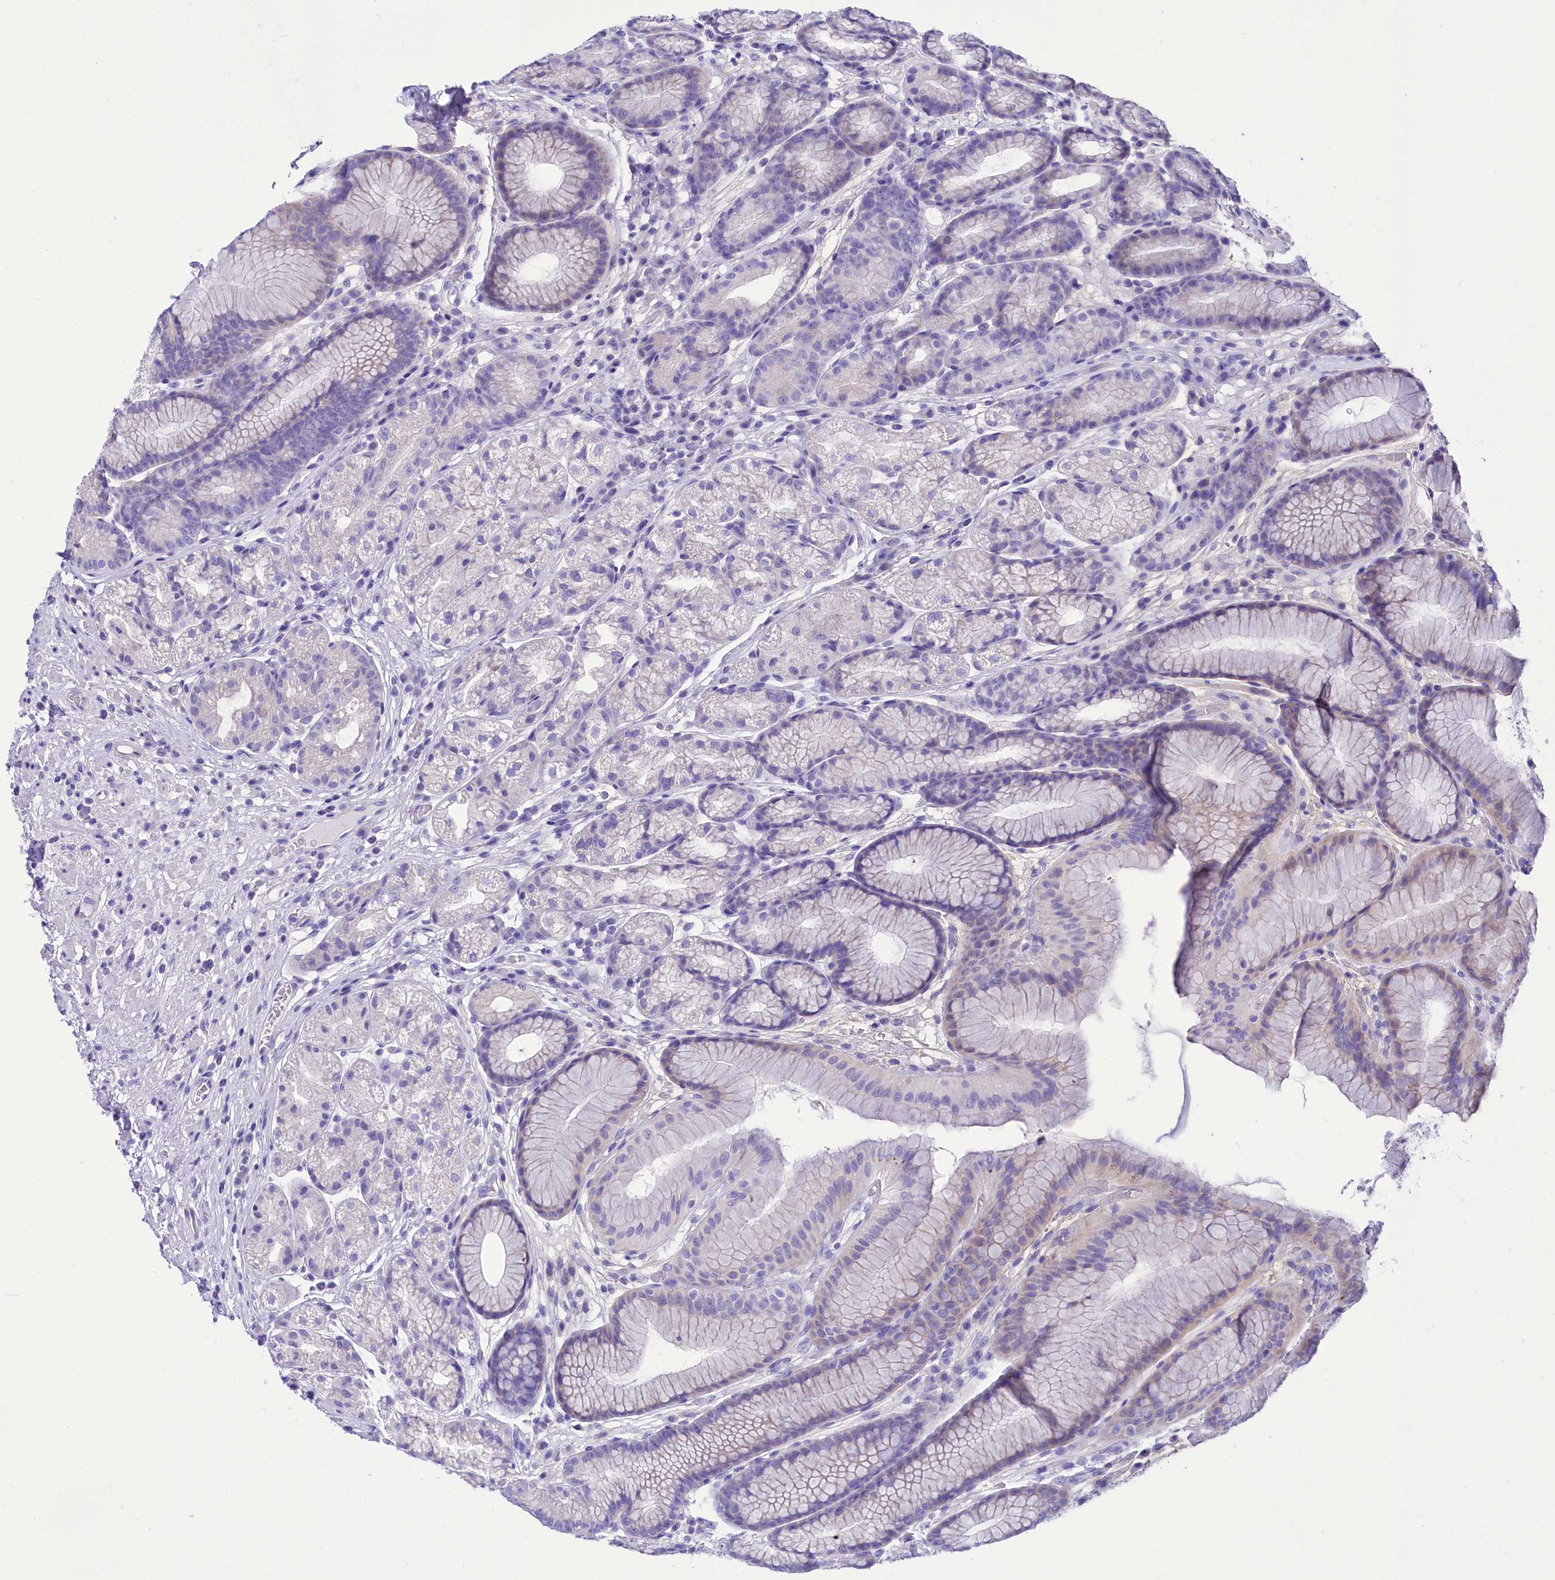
{"staining": {"intensity": "negative", "quantity": "none", "location": "none"}, "tissue": "stomach", "cell_type": "Glandular cells", "image_type": "normal", "snomed": [{"axis": "morphology", "description": "Normal tissue, NOS"}, {"axis": "topography", "description": "Stomach"}], "caption": "DAB (3,3'-diaminobenzidine) immunohistochemical staining of normal human stomach shows no significant positivity in glandular cells. (IHC, brightfield microscopy, high magnification).", "gene": "TTC36", "patient": {"sex": "male", "age": 57}}